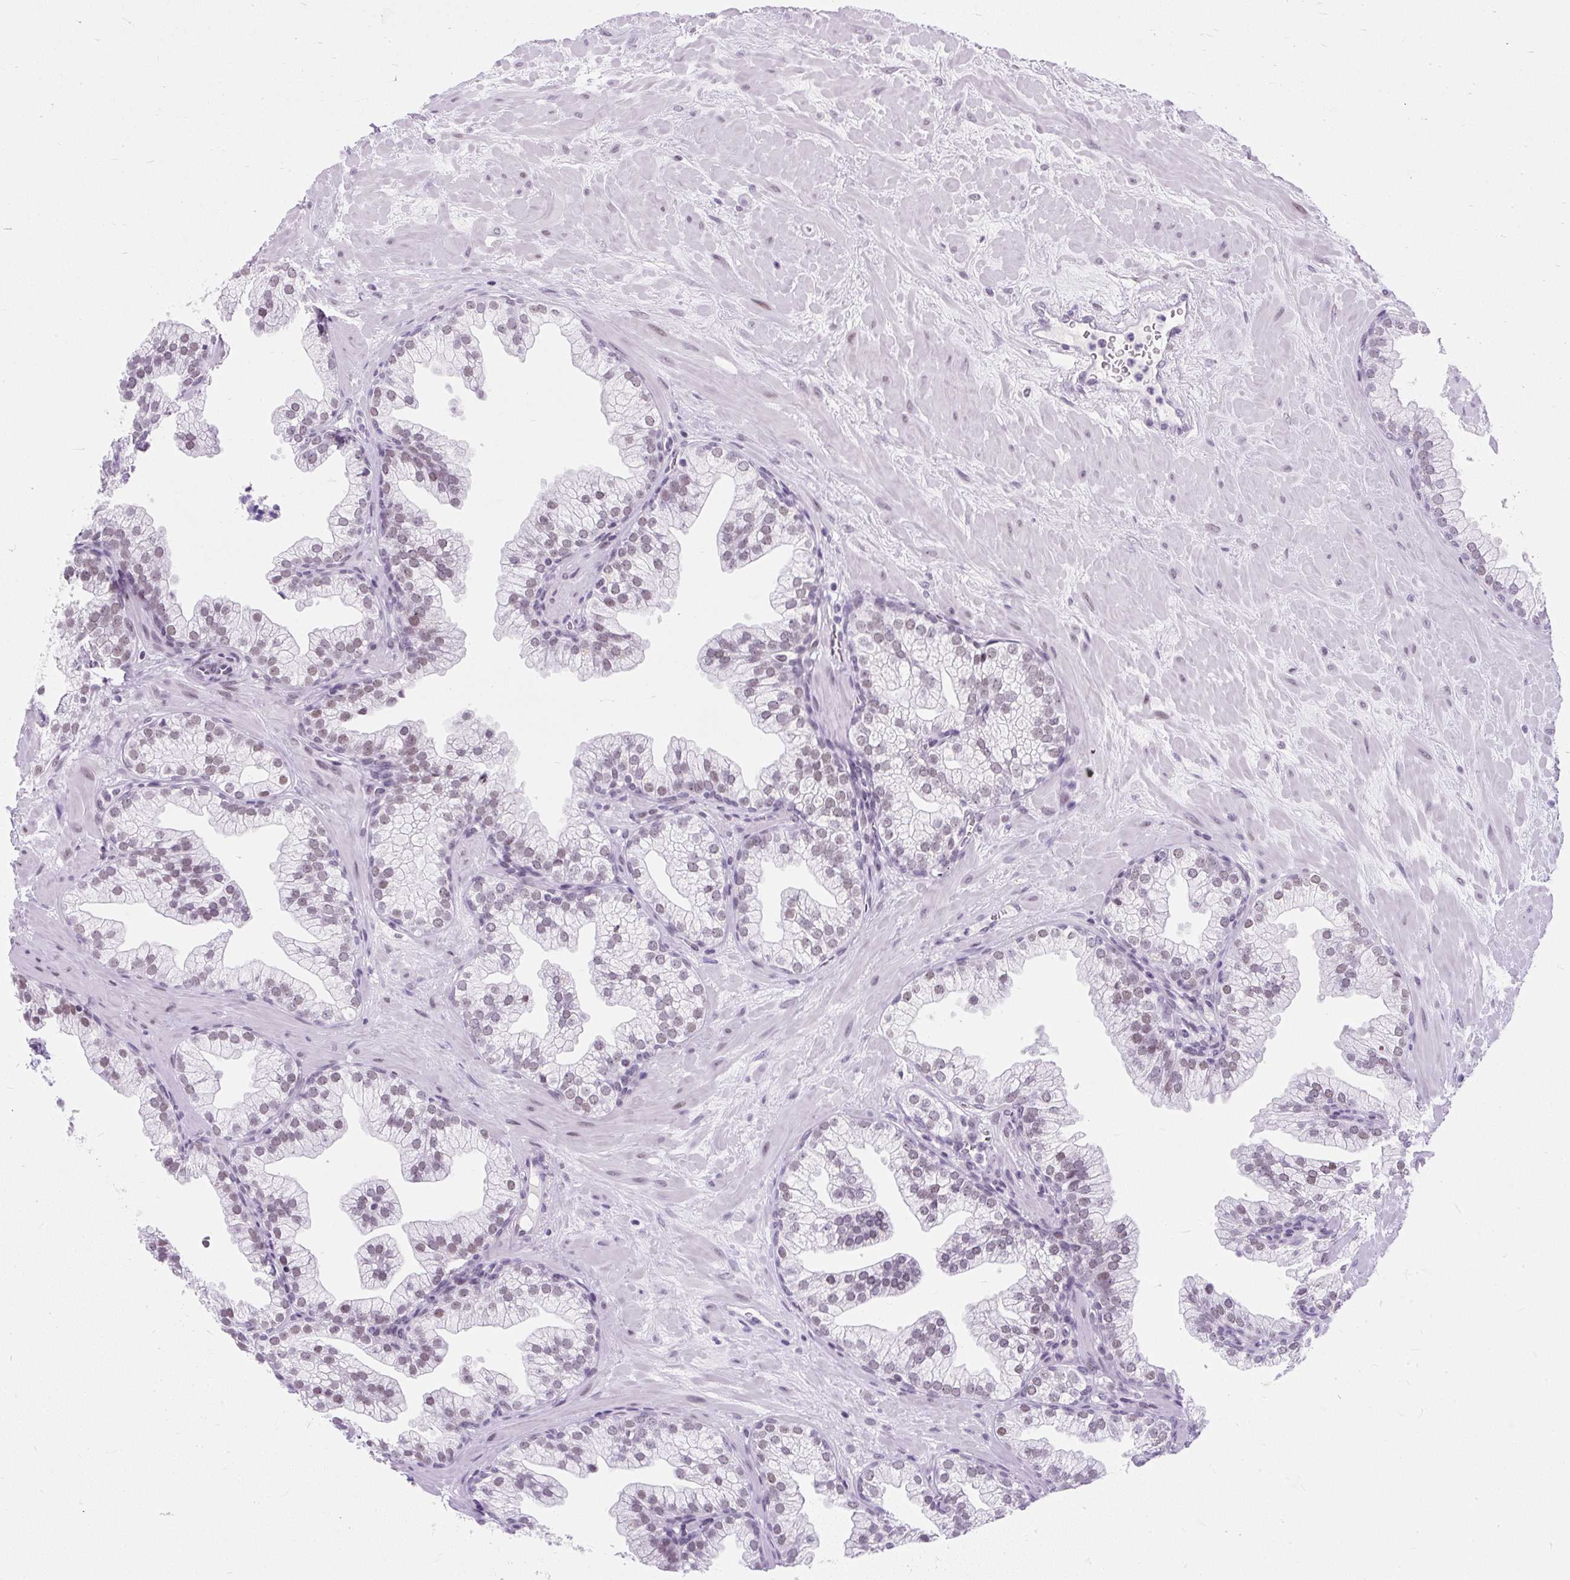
{"staining": {"intensity": "weak", "quantity": "25%-75%", "location": "nuclear"}, "tissue": "prostate", "cell_type": "Glandular cells", "image_type": "normal", "snomed": [{"axis": "morphology", "description": "Normal tissue, NOS"}, {"axis": "topography", "description": "Prostate"}, {"axis": "topography", "description": "Peripheral nerve tissue"}], "caption": "A histopathology image showing weak nuclear expression in approximately 25%-75% of glandular cells in normal prostate, as visualized by brown immunohistochemical staining.", "gene": "PLCXD2", "patient": {"sex": "male", "age": 61}}